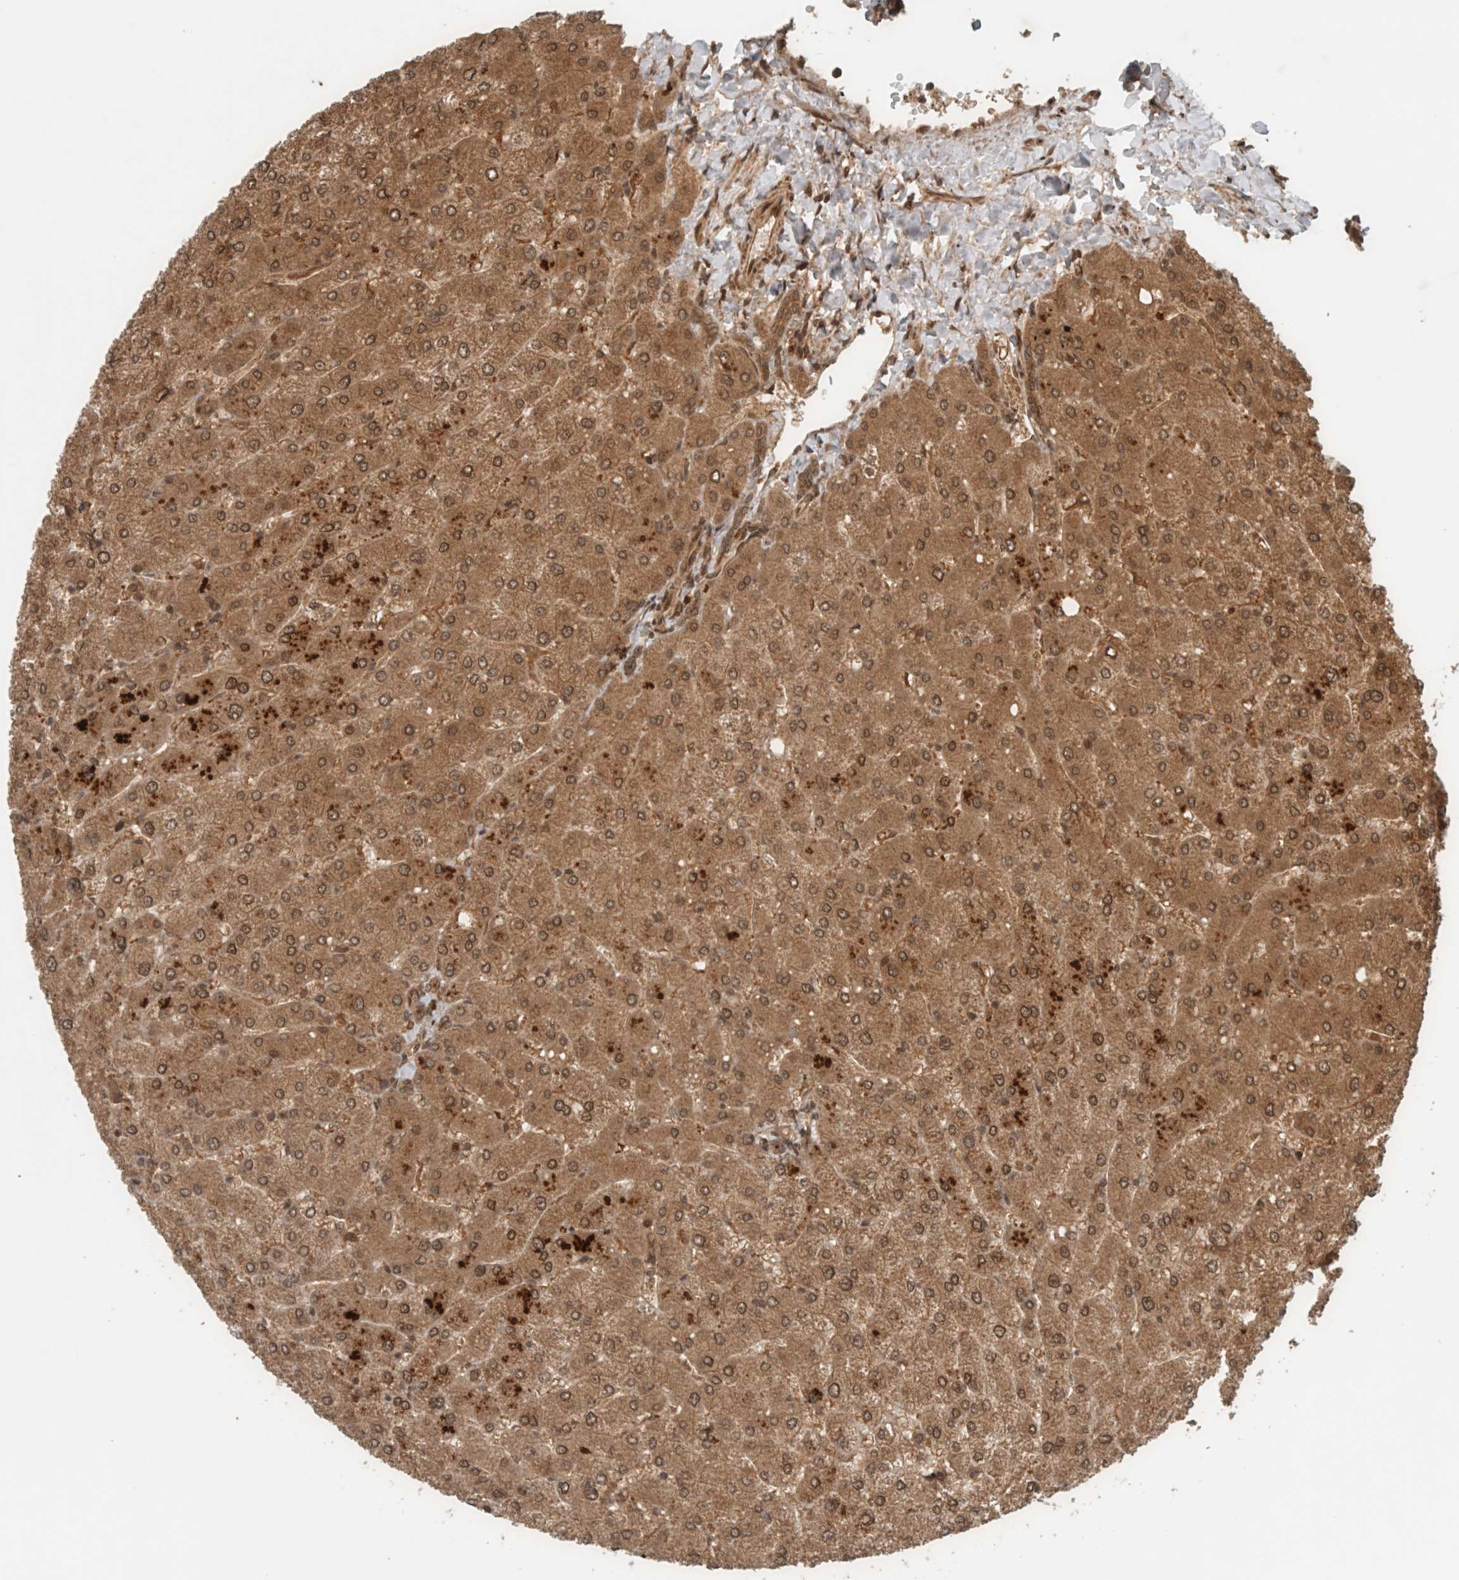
{"staining": {"intensity": "moderate", "quantity": ">75%", "location": "cytoplasmic/membranous"}, "tissue": "liver", "cell_type": "Cholangiocytes", "image_type": "normal", "snomed": [{"axis": "morphology", "description": "Normal tissue, NOS"}, {"axis": "topography", "description": "Liver"}], "caption": "Moderate cytoplasmic/membranous expression is seen in approximately >75% of cholangiocytes in normal liver.", "gene": "CNTROB", "patient": {"sex": "male", "age": 55}}